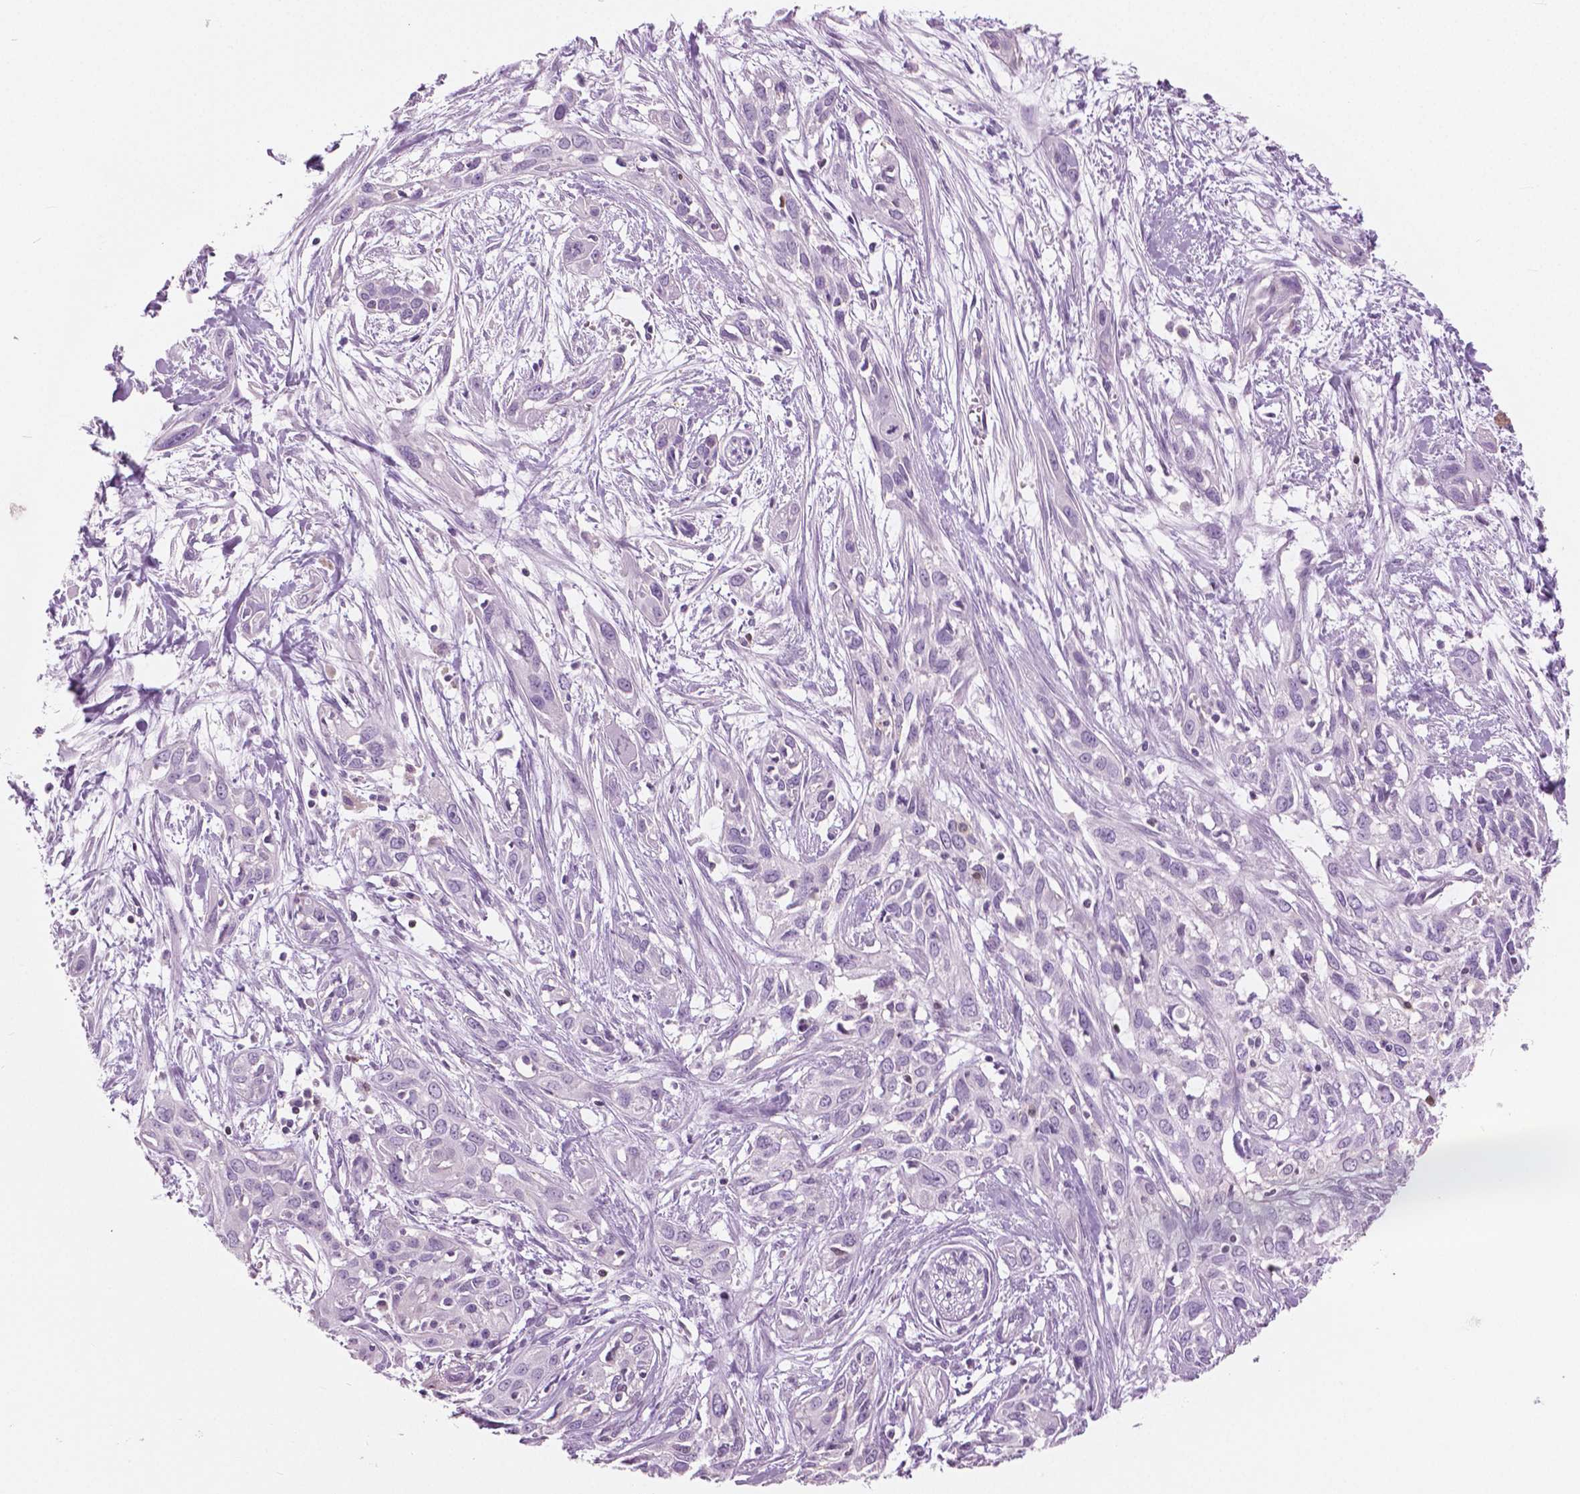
{"staining": {"intensity": "negative", "quantity": "none", "location": "none"}, "tissue": "pancreatic cancer", "cell_type": "Tumor cells", "image_type": "cancer", "snomed": [{"axis": "morphology", "description": "Adenocarcinoma, NOS"}, {"axis": "topography", "description": "Pancreas"}], "caption": "This is a image of immunohistochemistry (IHC) staining of adenocarcinoma (pancreatic), which shows no expression in tumor cells.", "gene": "GALM", "patient": {"sex": "female", "age": 55}}